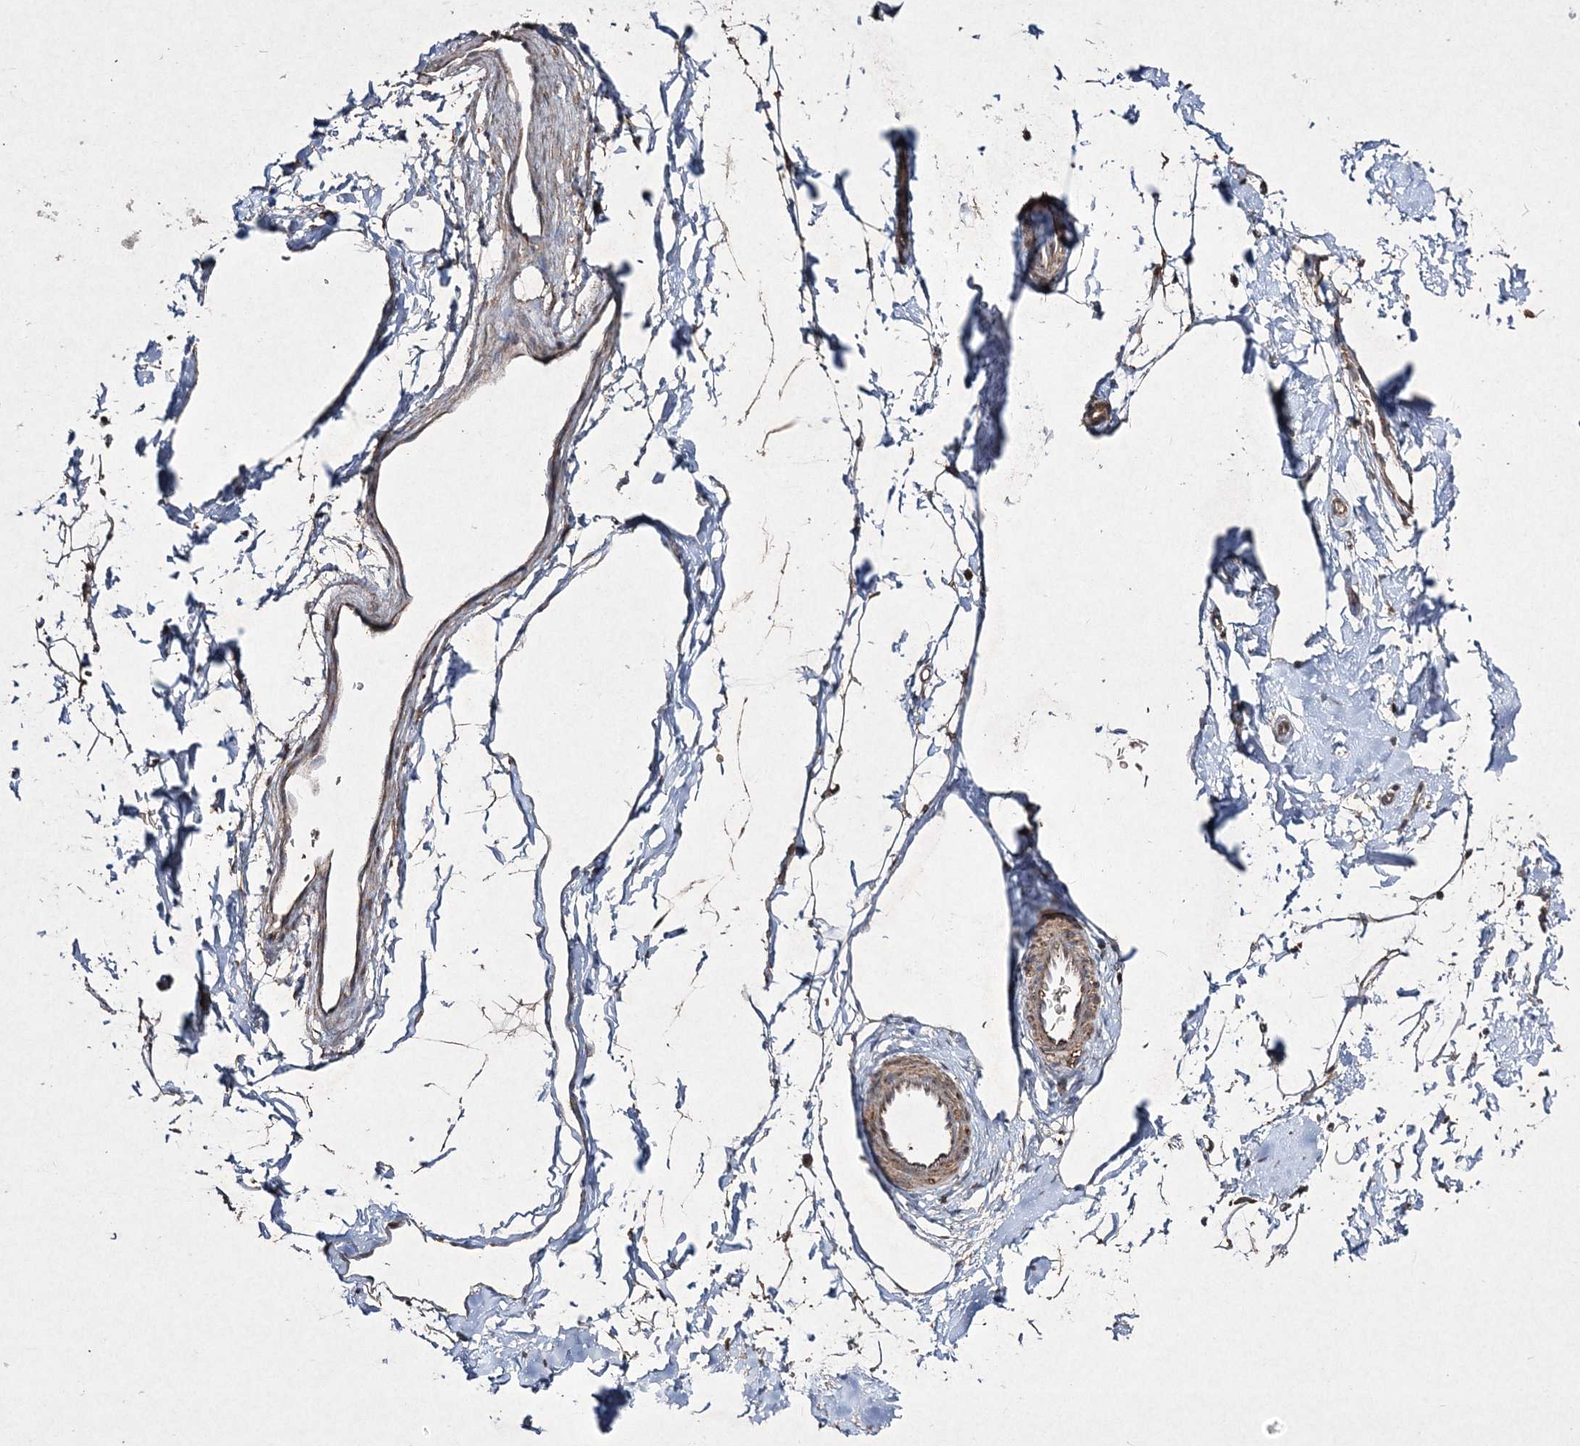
{"staining": {"intensity": "weak", "quantity": "25%-75%", "location": "cytoplasmic/membranous"}, "tissue": "adipose tissue", "cell_type": "Adipocytes", "image_type": "normal", "snomed": [{"axis": "morphology", "description": "Normal tissue, NOS"}, {"axis": "topography", "description": "Breast"}], "caption": "Immunohistochemistry (IHC) (DAB (3,3'-diaminobenzidine)) staining of benign human adipose tissue exhibits weak cytoplasmic/membranous protein staining in about 25%-75% of adipocytes.", "gene": "GRSF1", "patient": {"sex": "female", "age": 23}}